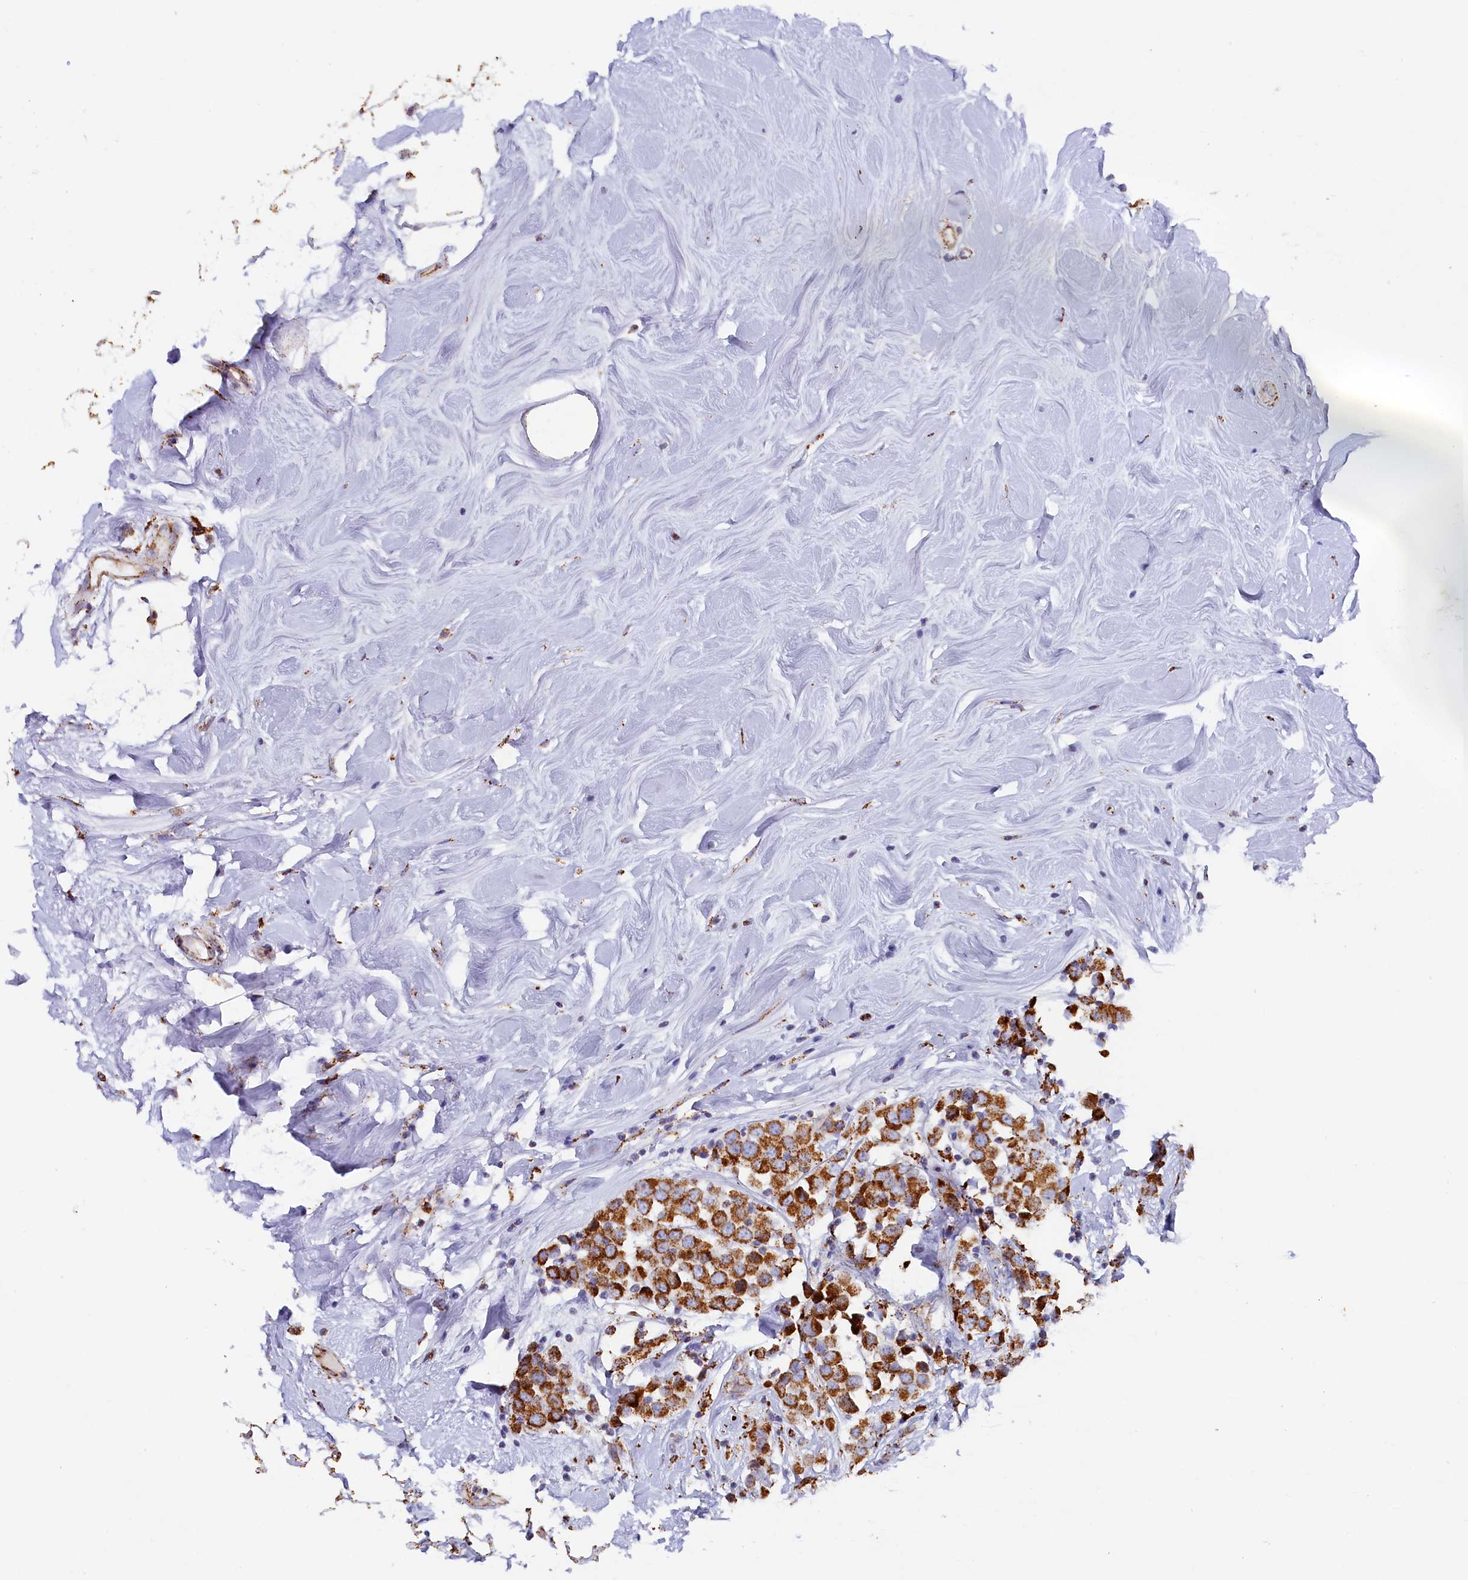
{"staining": {"intensity": "strong", "quantity": ">75%", "location": "cytoplasmic/membranous"}, "tissue": "breast cancer", "cell_type": "Tumor cells", "image_type": "cancer", "snomed": [{"axis": "morphology", "description": "Duct carcinoma"}, {"axis": "topography", "description": "Breast"}], "caption": "Immunohistochemistry (IHC) of breast cancer demonstrates high levels of strong cytoplasmic/membranous staining in approximately >75% of tumor cells.", "gene": "AKTIP", "patient": {"sex": "female", "age": 61}}